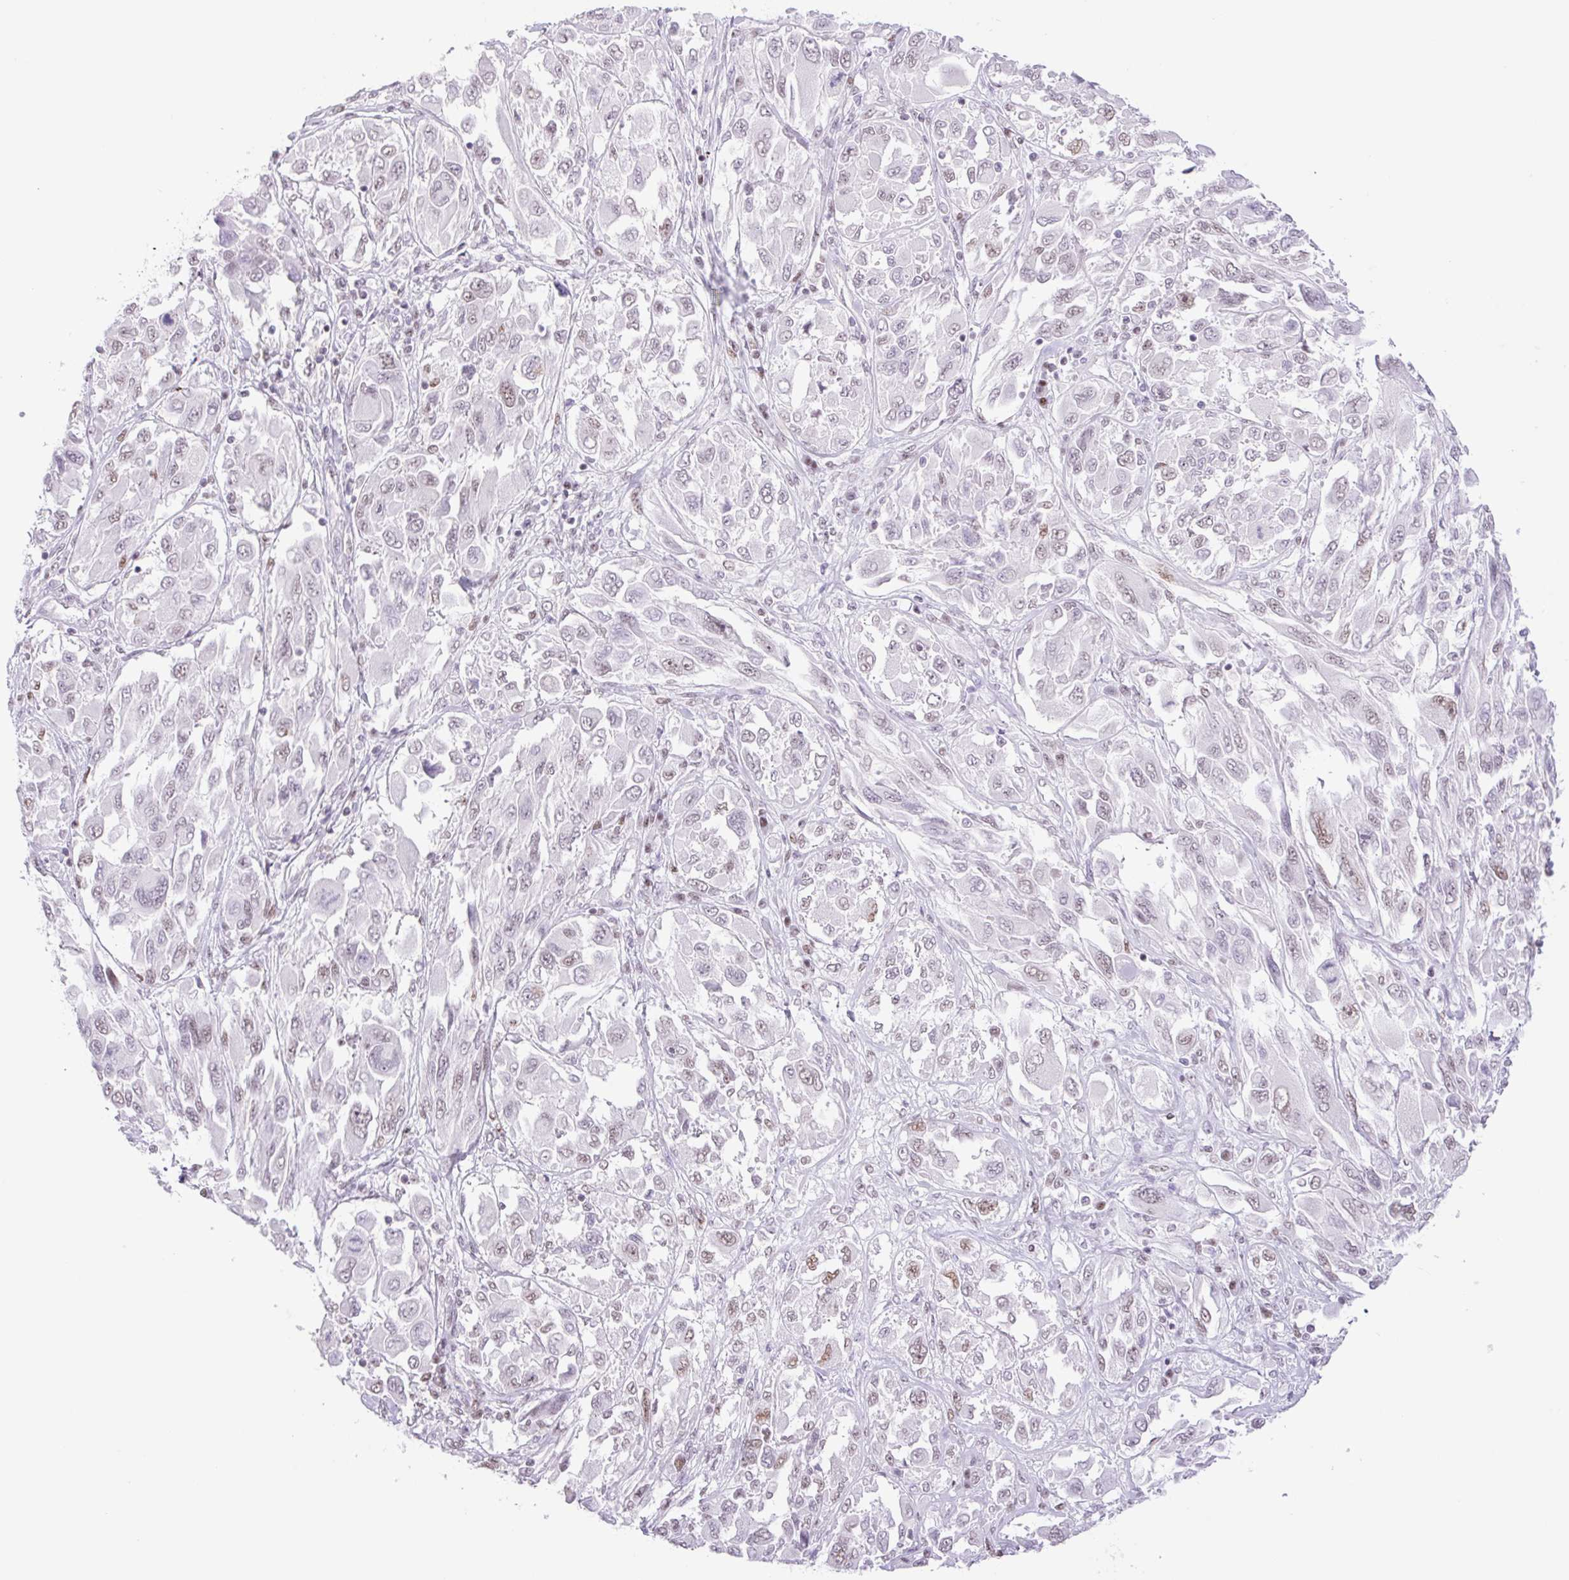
{"staining": {"intensity": "weak", "quantity": "<25%", "location": "nuclear"}, "tissue": "melanoma", "cell_type": "Tumor cells", "image_type": "cancer", "snomed": [{"axis": "morphology", "description": "Malignant melanoma, NOS"}, {"axis": "topography", "description": "Skin"}], "caption": "This is a photomicrograph of IHC staining of malignant melanoma, which shows no expression in tumor cells. Nuclei are stained in blue.", "gene": "TLE3", "patient": {"sex": "female", "age": 91}}